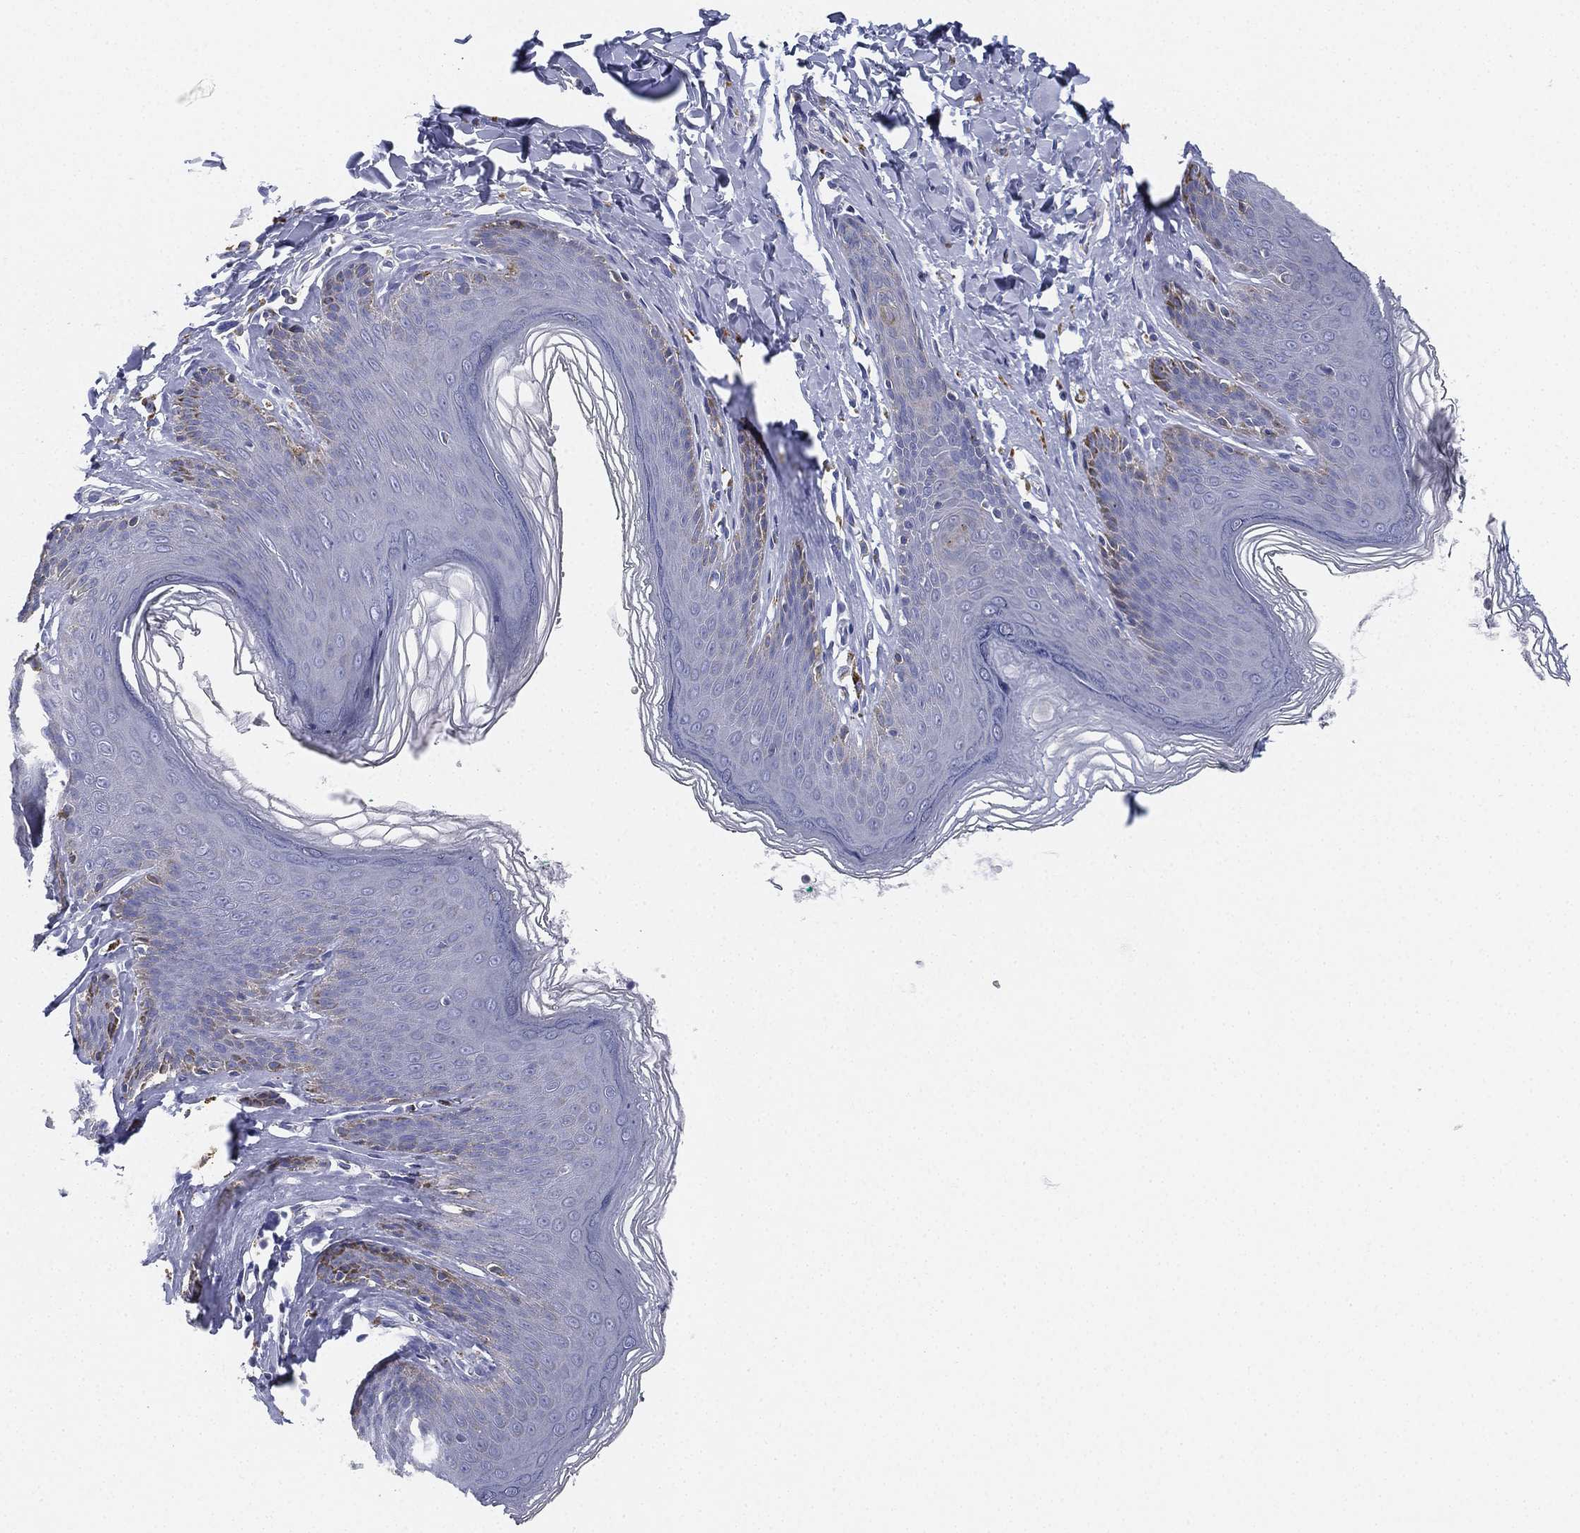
{"staining": {"intensity": "negative", "quantity": "none", "location": "none"}, "tissue": "skin", "cell_type": "Epidermal cells", "image_type": "normal", "snomed": [{"axis": "morphology", "description": "Normal tissue, NOS"}, {"axis": "topography", "description": "Vulva"}, {"axis": "topography", "description": "Peripheral nerve tissue"}], "caption": "Epidermal cells show no significant positivity in normal skin. Nuclei are stained in blue.", "gene": "NPC2", "patient": {"sex": "female", "age": 66}}